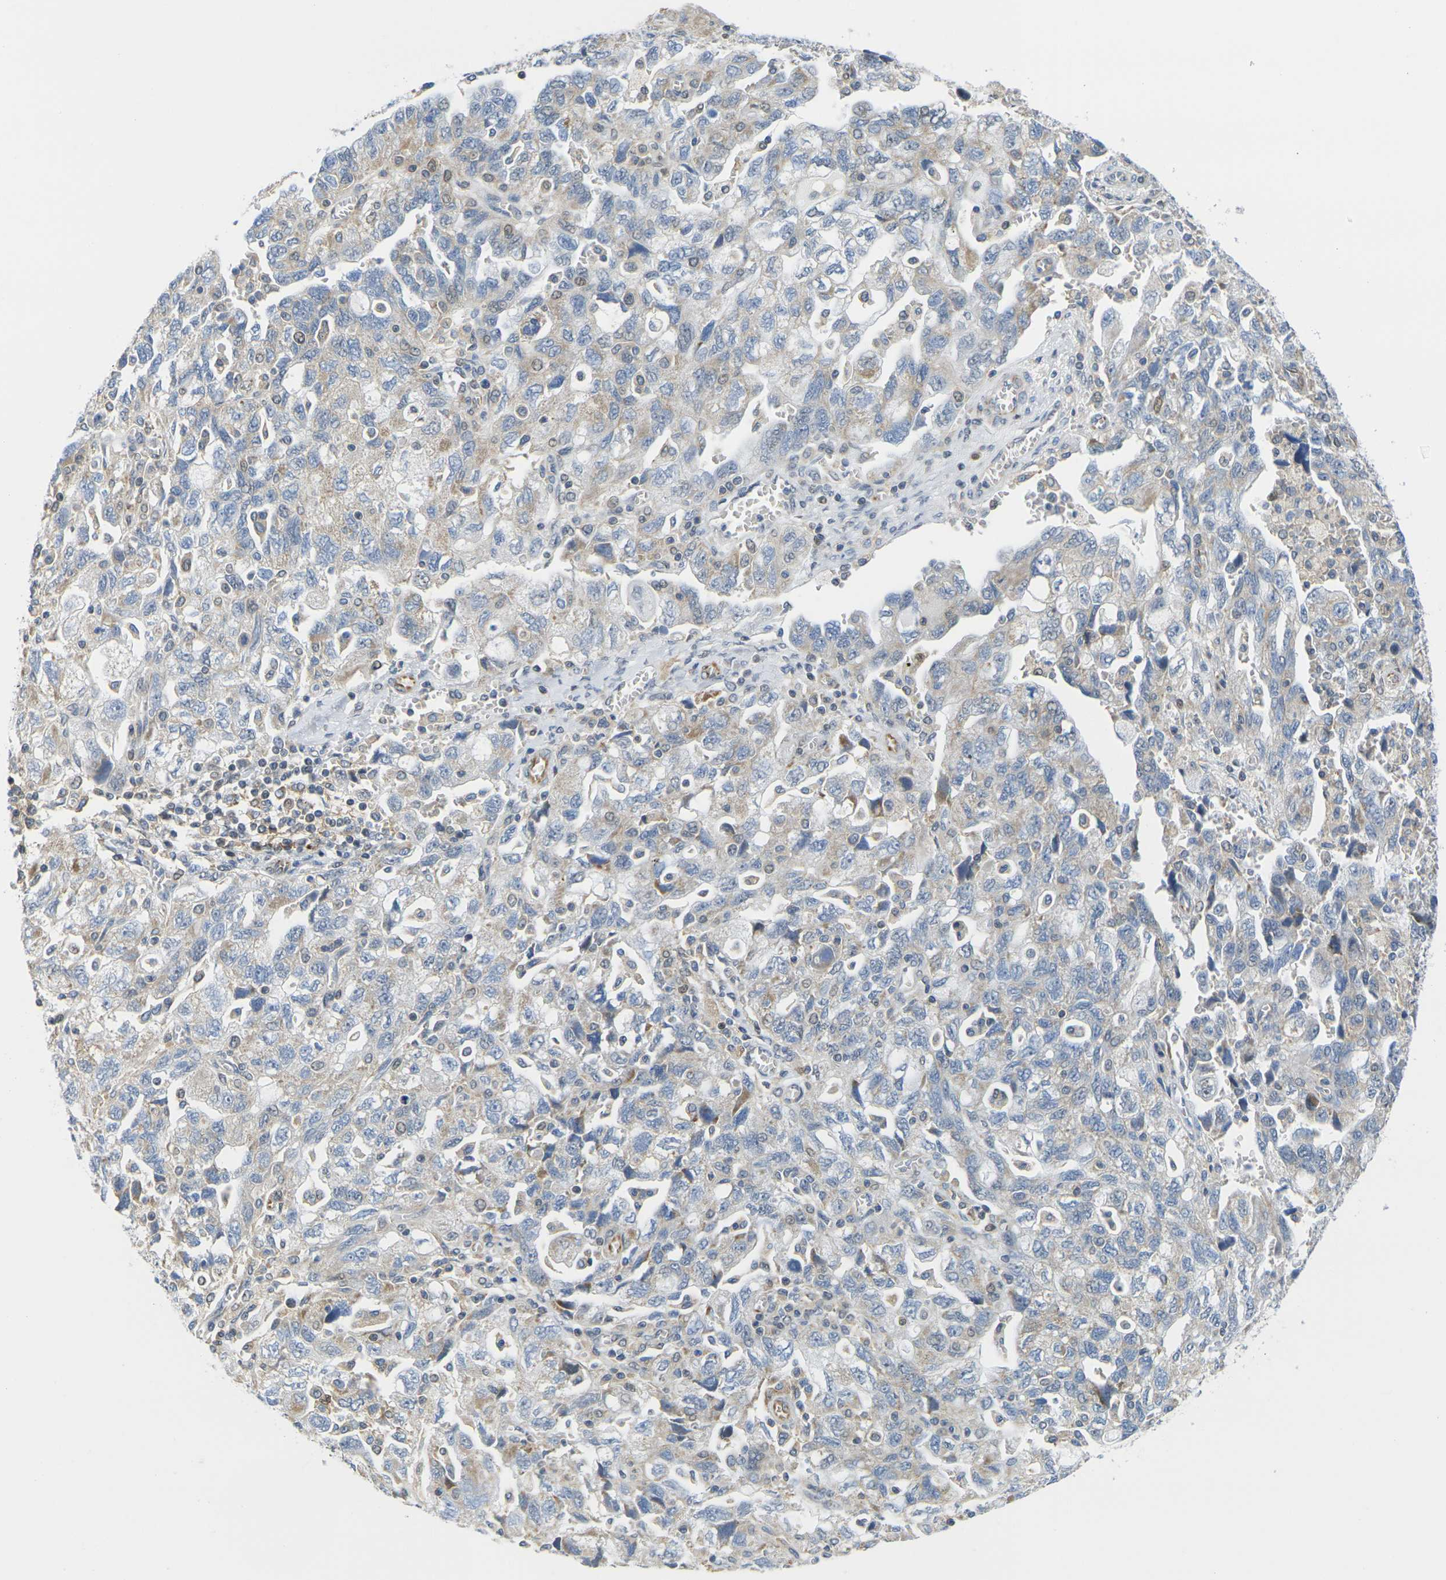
{"staining": {"intensity": "weak", "quantity": ">75%", "location": "cytoplasmic/membranous"}, "tissue": "ovarian cancer", "cell_type": "Tumor cells", "image_type": "cancer", "snomed": [{"axis": "morphology", "description": "Carcinoma, NOS"}, {"axis": "morphology", "description": "Cystadenocarcinoma, serous, NOS"}, {"axis": "topography", "description": "Ovary"}], "caption": "Immunohistochemistry (DAB) staining of carcinoma (ovarian) shows weak cytoplasmic/membranous protein staining in approximately >75% of tumor cells.", "gene": "OTOF", "patient": {"sex": "female", "age": 69}}